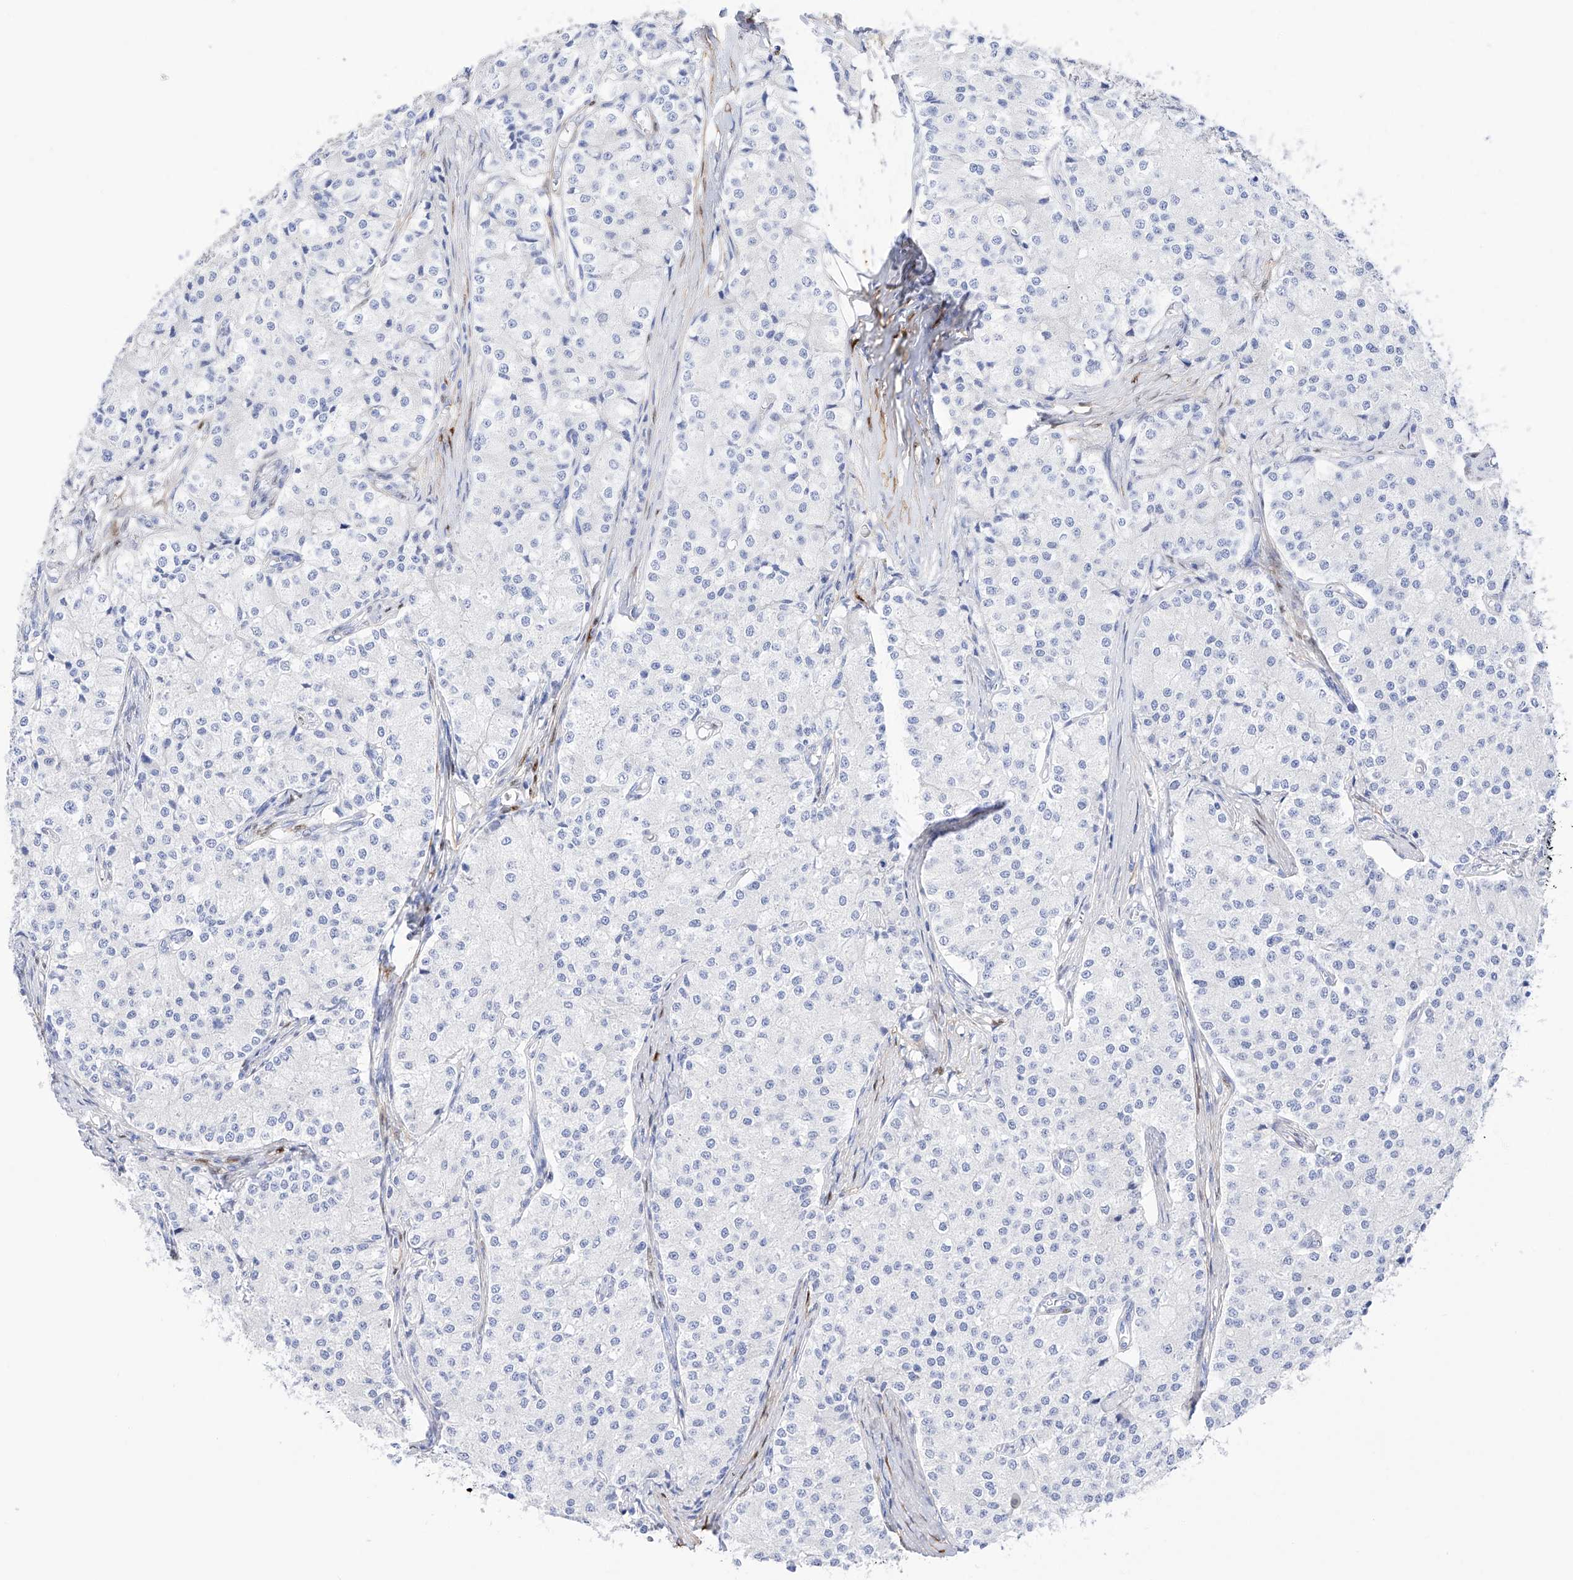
{"staining": {"intensity": "negative", "quantity": "none", "location": "none"}, "tissue": "carcinoid", "cell_type": "Tumor cells", "image_type": "cancer", "snomed": [{"axis": "morphology", "description": "Carcinoid, malignant, NOS"}, {"axis": "topography", "description": "Colon"}], "caption": "Tumor cells show no significant protein staining in carcinoid (malignant). (DAB (3,3'-diaminobenzidine) immunohistochemistry (IHC), high magnification).", "gene": "TRPC7", "patient": {"sex": "female", "age": 52}}